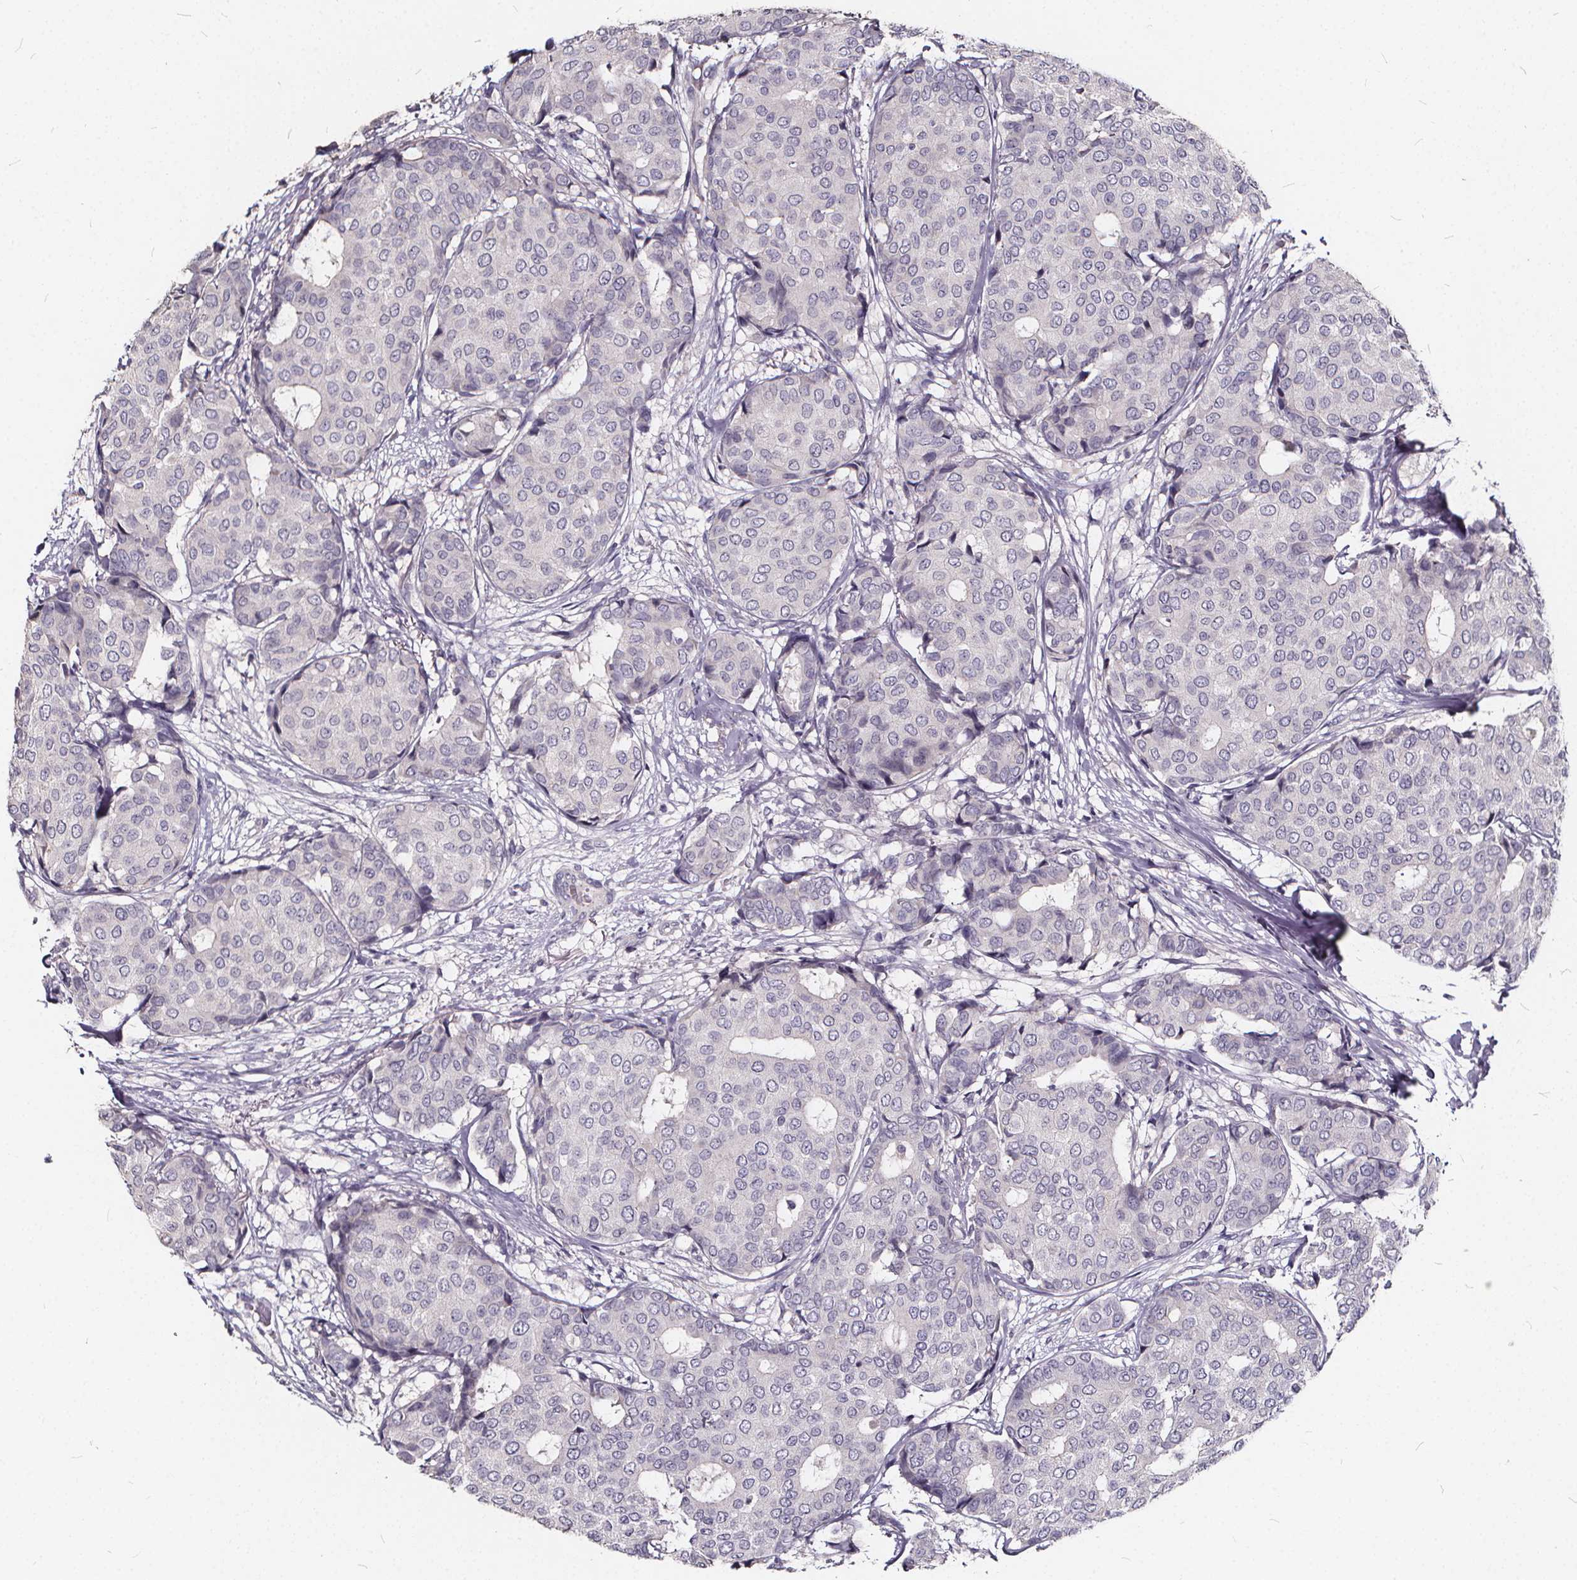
{"staining": {"intensity": "negative", "quantity": "none", "location": "none"}, "tissue": "breast cancer", "cell_type": "Tumor cells", "image_type": "cancer", "snomed": [{"axis": "morphology", "description": "Duct carcinoma"}, {"axis": "topography", "description": "Breast"}], "caption": "Invasive ductal carcinoma (breast) was stained to show a protein in brown. There is no significant staining in tumor cells.", "gene": "TSPAN14", "patient": {"sex": "female", "age": 75}}